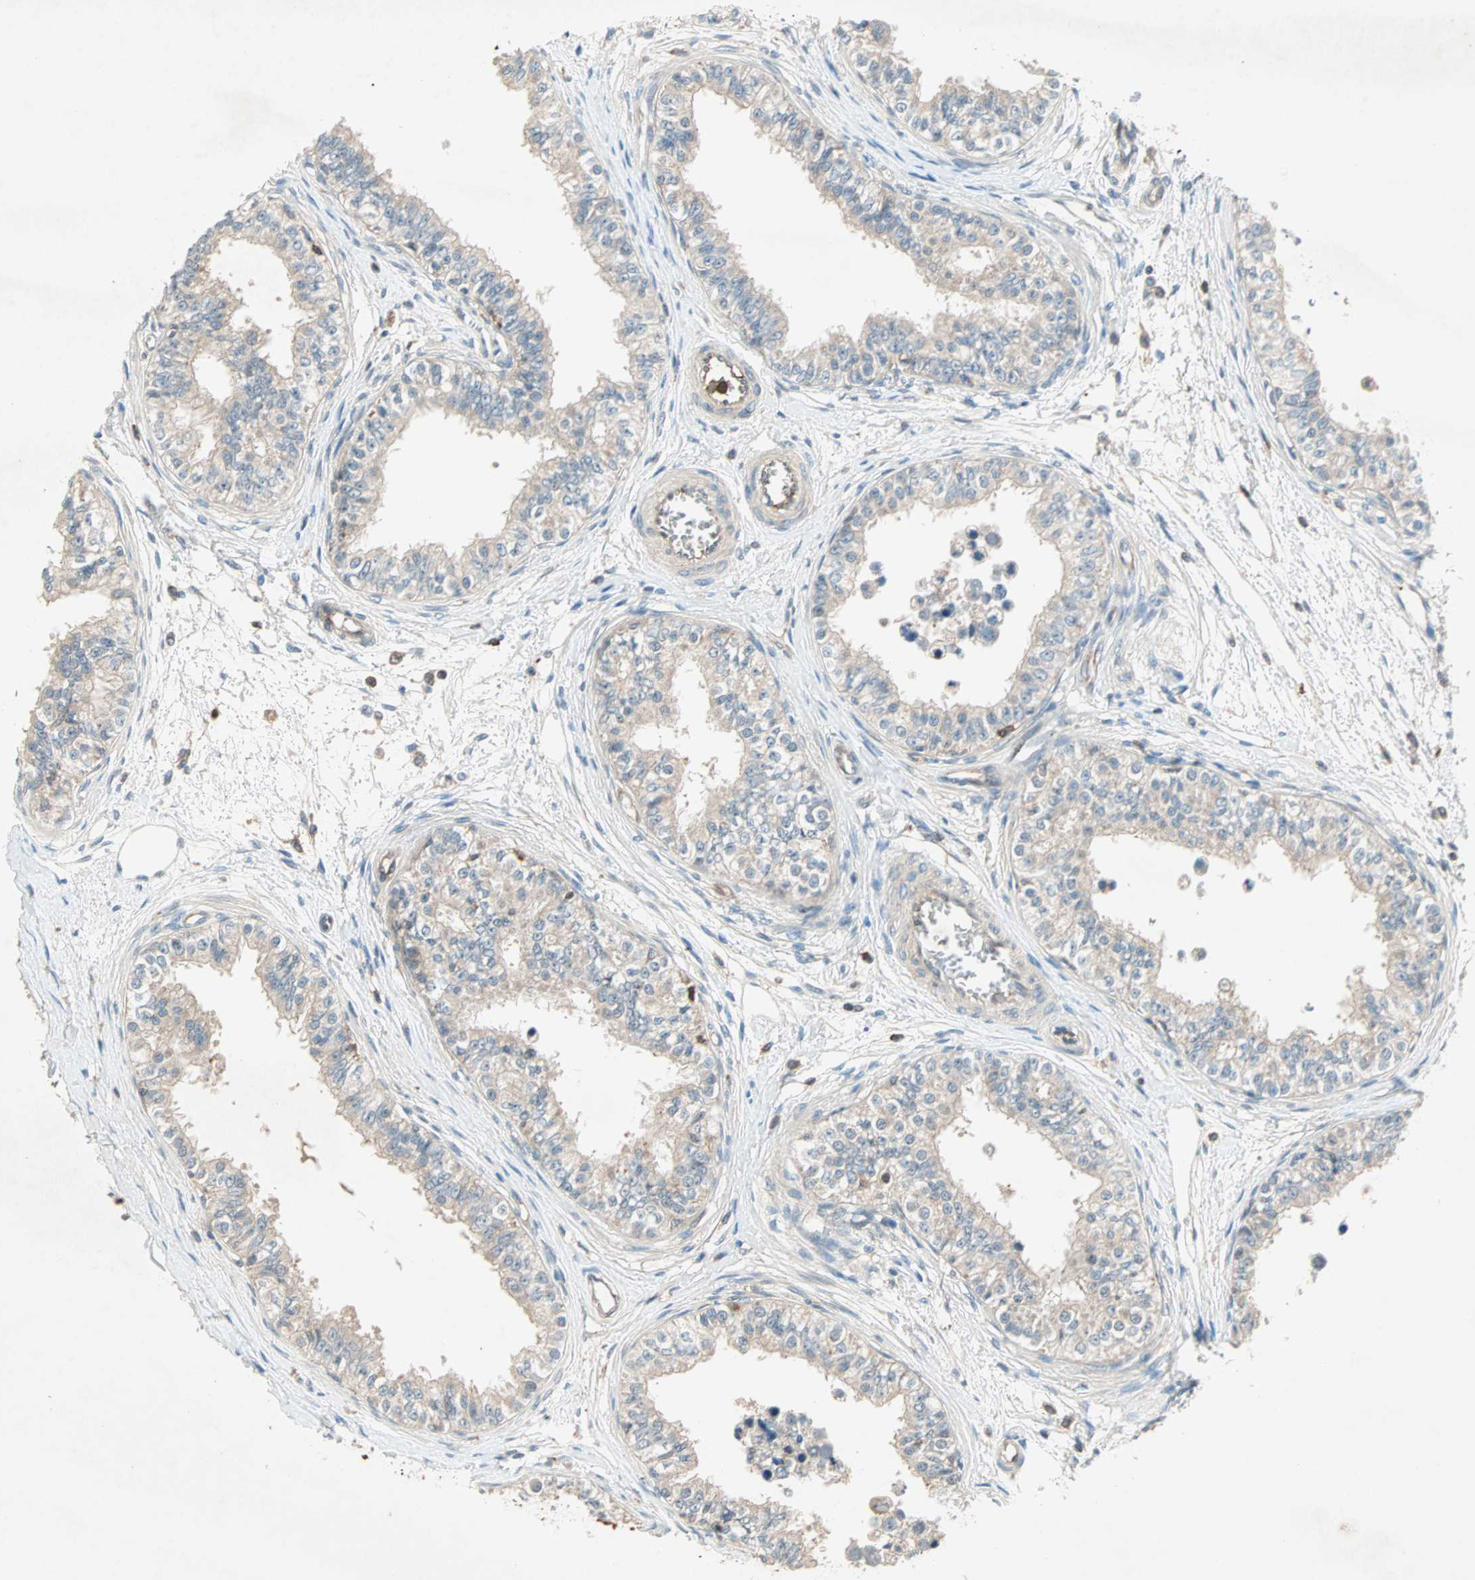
{"staining": {"intensity": "weak", "quantity": ">75%", "location": "cytoplasmic/membranous"}, "tissue": "epididymis", "cell_type": "Glandular cells", "image_type": "normal", "snomed": [{"axis": "morphology", "description": "Normal tissue, NOS"}, {"axis": "morphology", "description": "Adenocarcinoma, metastatic, NOS"}, {"axis": "topography", "description": "Testis"}, {"axis": "topography", "description": "Epididymis"}], "caption": "The image reveals a brown stain indicating the presence of a protein in the cytoplasmic/membranous of glandular cells in epididymis.", "gene": "TEC", "patient": {"sex": "male", "age": 26}}